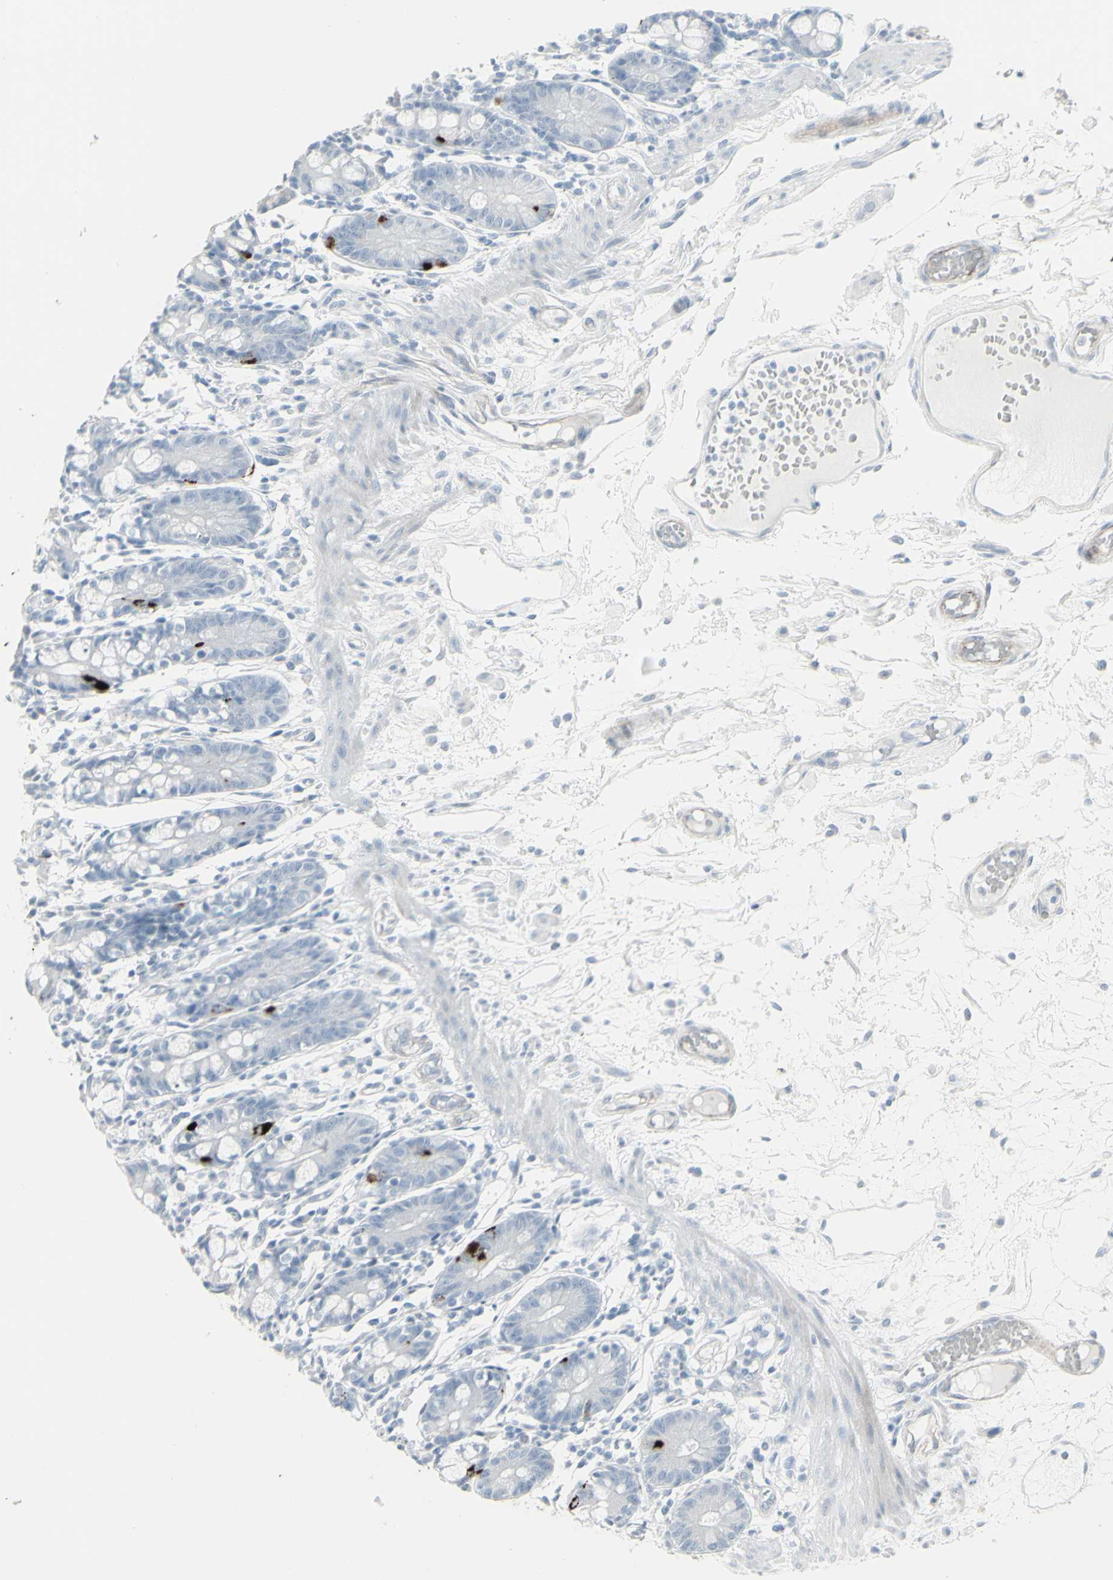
{"staining": {"intensity": "strong", "quantity": "<25%", "location": "cytoplasmic/membranous"}, "tissue": "small intestine", "cell_type": "Glandular cells", "image_type": "normal", "snomed": [{"axis": "morphology", "description": "Normal tissue, NOS"}, {"axis": "morphology", "description": "Cystadenocarcinoma, serous, Metastatic site"}, {"axis": "topography", "description": "Small intestine"}], "caption": "An IHC photomicrograph of unremarkable tissue is shown. Protein staining in brown shows strong cytoplasmic/membranous positivity in small intestine within glandular cells. (Stains: DAB in brown, nuclei in blue, Microscopy: brightfield microscopy at high magnification).", "gene": "YBX2", "patient": {"sex": "female", "age": 61}}